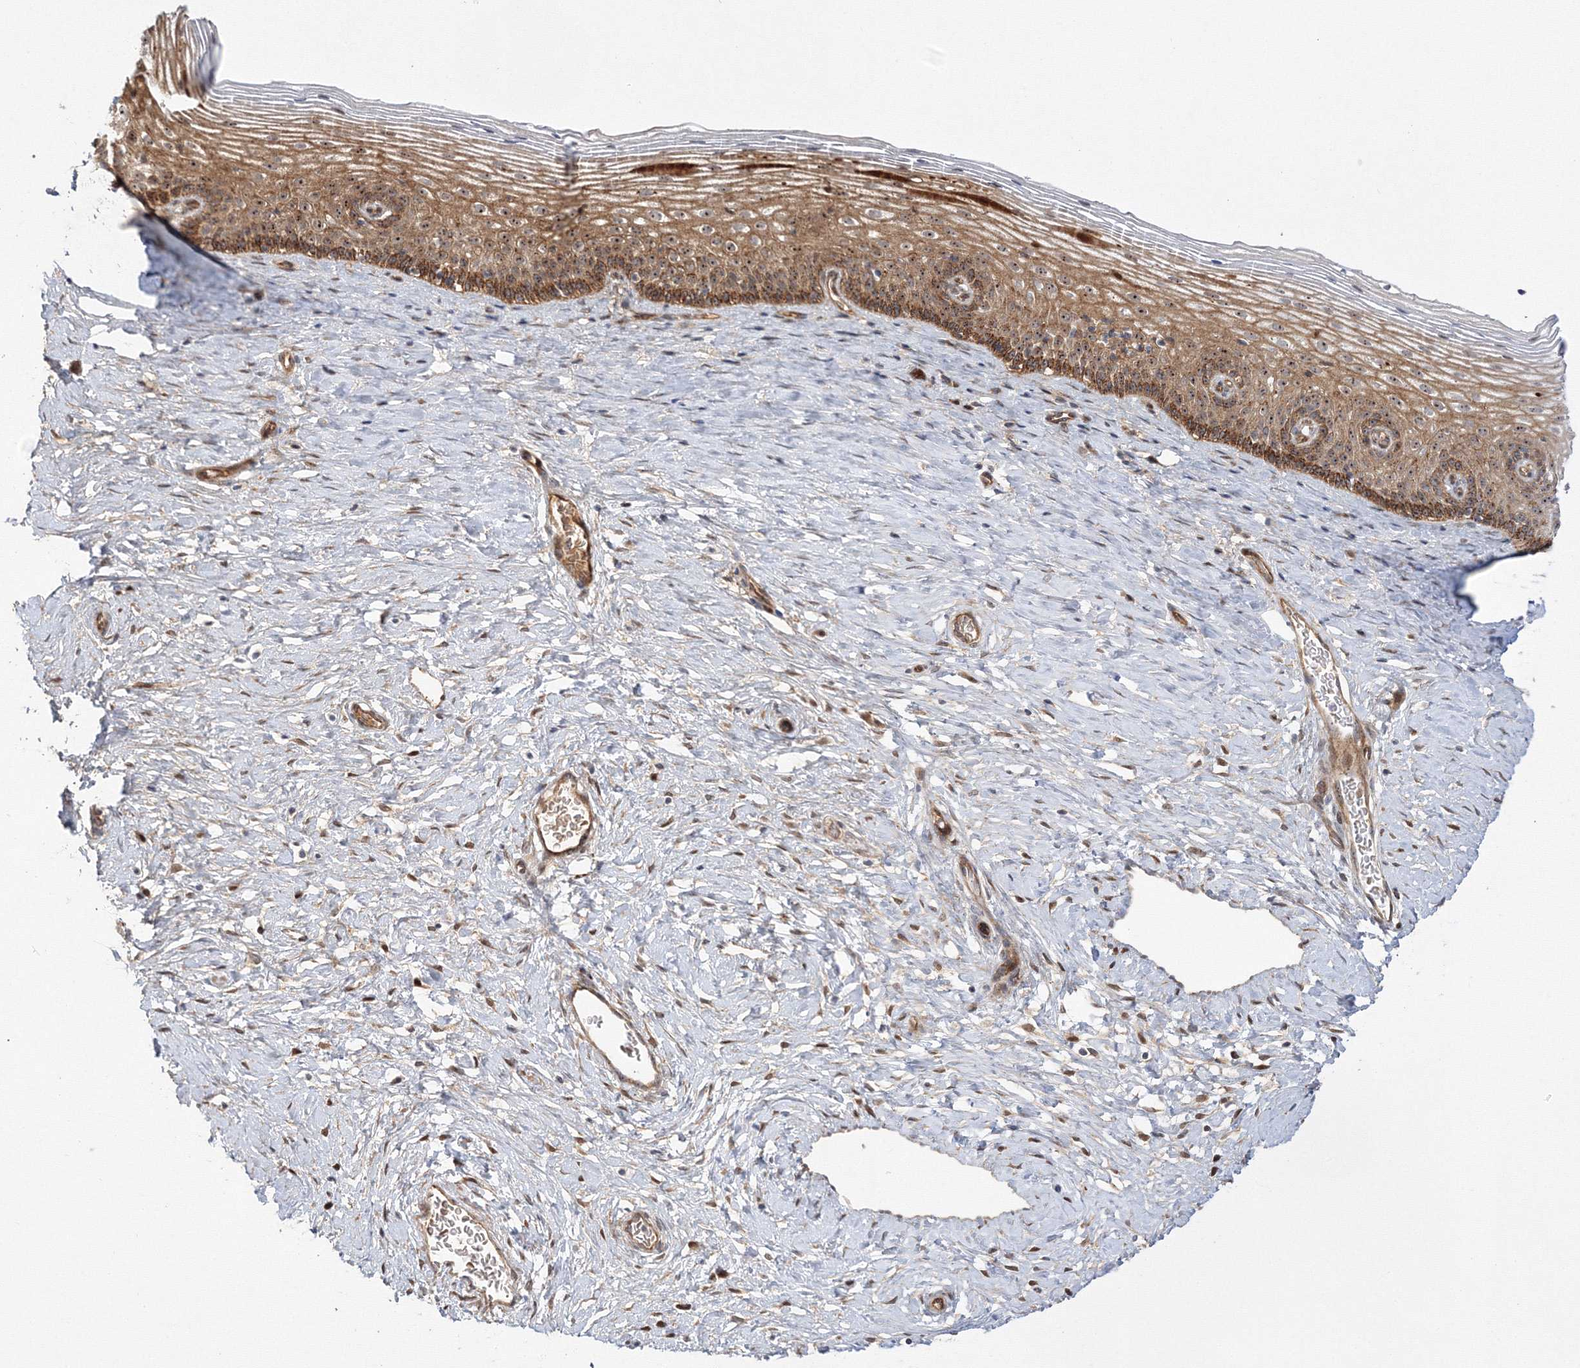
{"staining": {"intensity": "strong", "quantity": ">75%", "location": "cytoplasmic/membranous,nuclear"}, "tissue": "cervix", "cell_type": "Glandular cells", "image_type": "normal", "snomed": [{"axis": "morphology", "description": "Normal tissue, NOS"}, {"axis": "topography", "description": "Cervix"}], "caption": "An image of human cervix stained for a protein reveals strong cytoplasmic/membranous,nuclear brown staining in glandular cells. (Stains: DAB in brown, nuclei in blue, Microscopy: brightfield microscopy at high magnification).", "gene": "NPM3", "patient": {"sex": "female", "age": 33}}